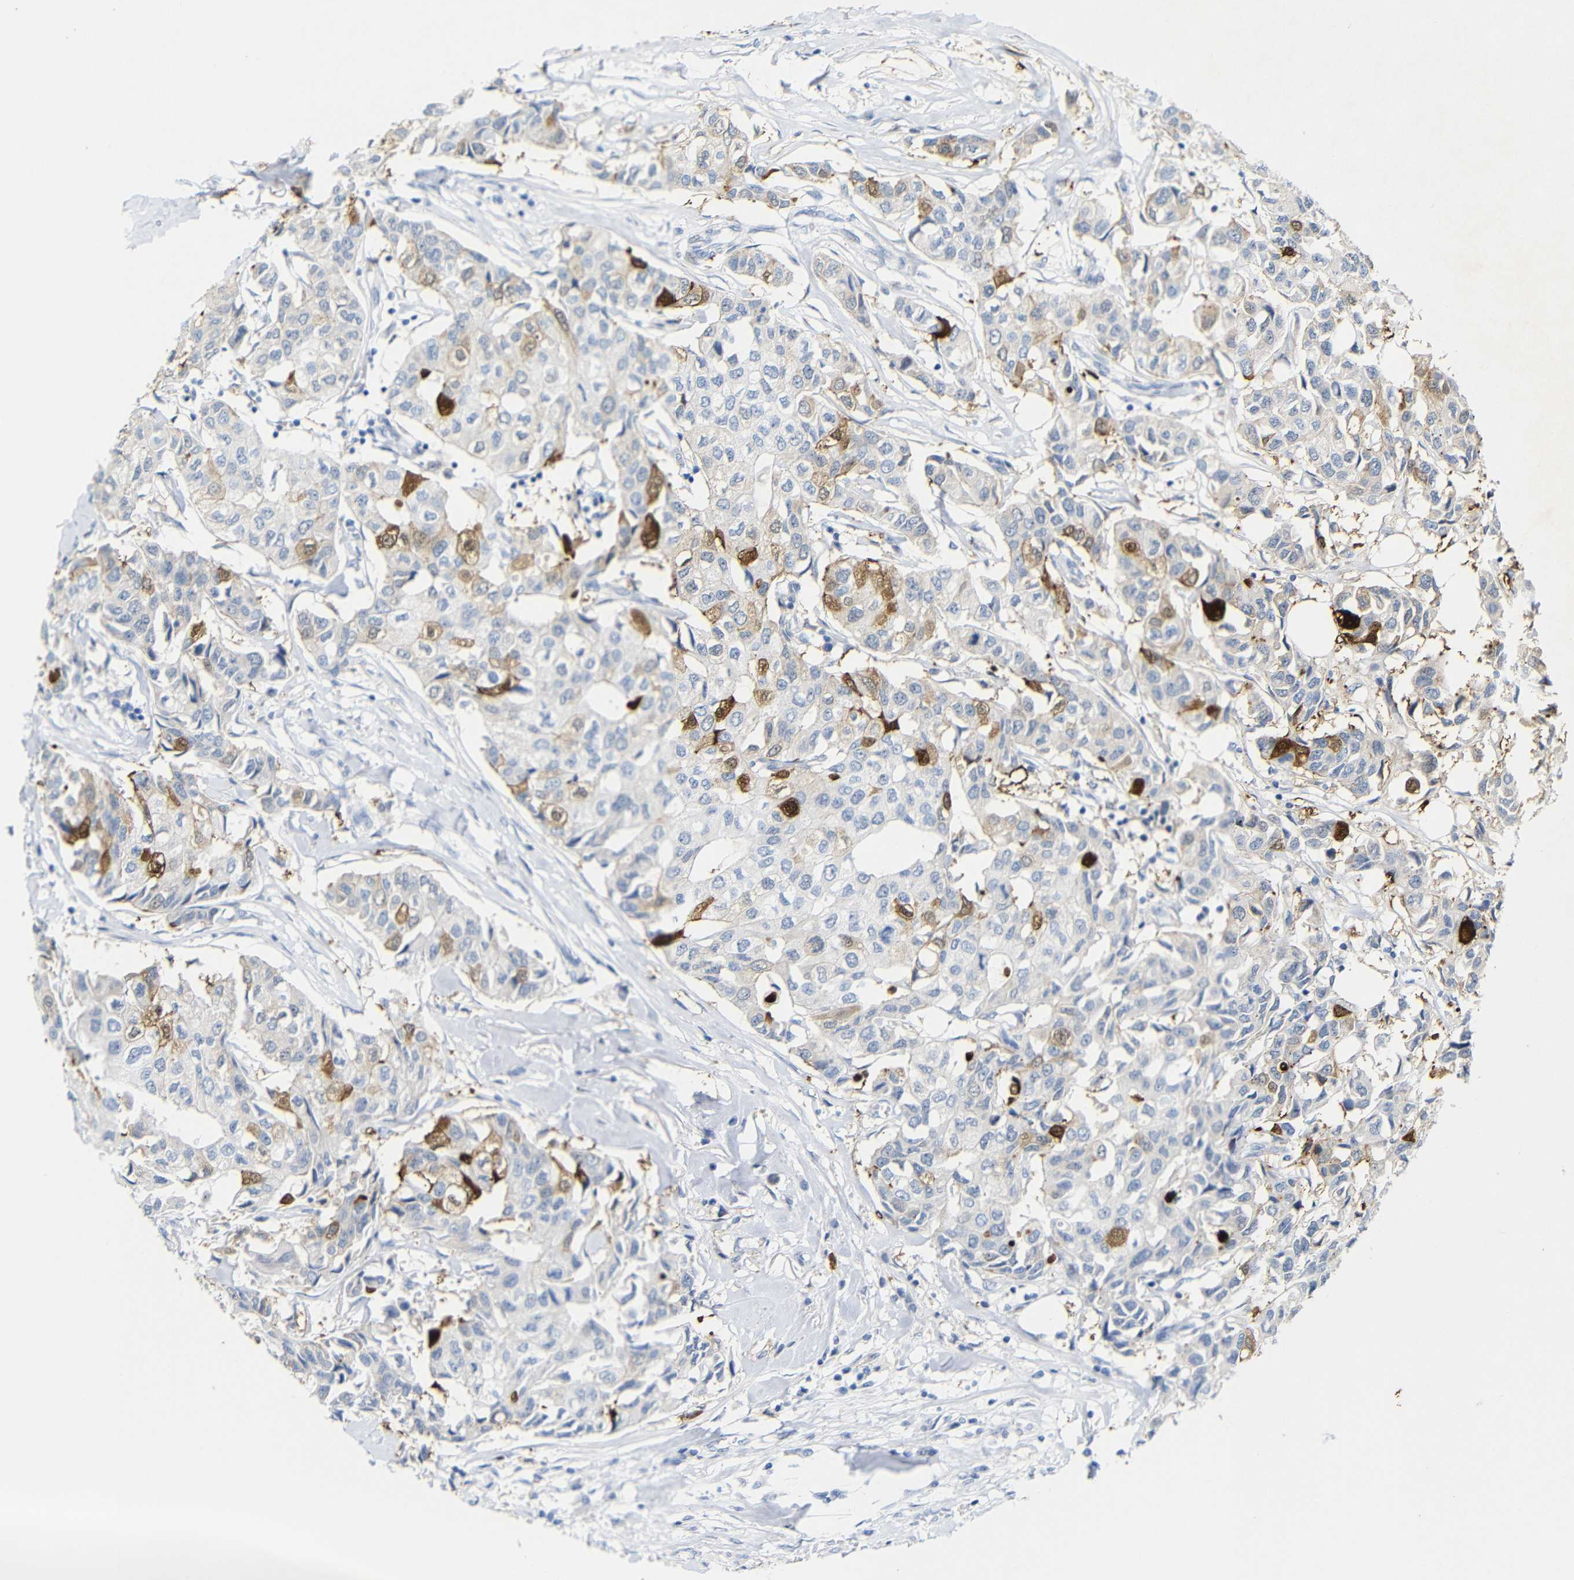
{"staining": {"intensity": "moderate", "quantity": "<25%", "location": "cytoplasmic/membranous"}, "tissue": "breast cancer", "cell_type": "Tumor cells", "image_type": "cancer", "snomed": [{"axis": "morphology", "description": "Duct carcinoma"}, {"axis": "topography", "description": "Breast"}], "caption": "Immunohistochemistry (IHC) (DAB) staining of breast cancer (infiltrating ductal carcinoma) reveals moderate cytoplasmic/membranous protein positivity in approximately <25% of tumor cells.", "gene": "MT1A", "patient": {"sex": "female", "age": 80}}